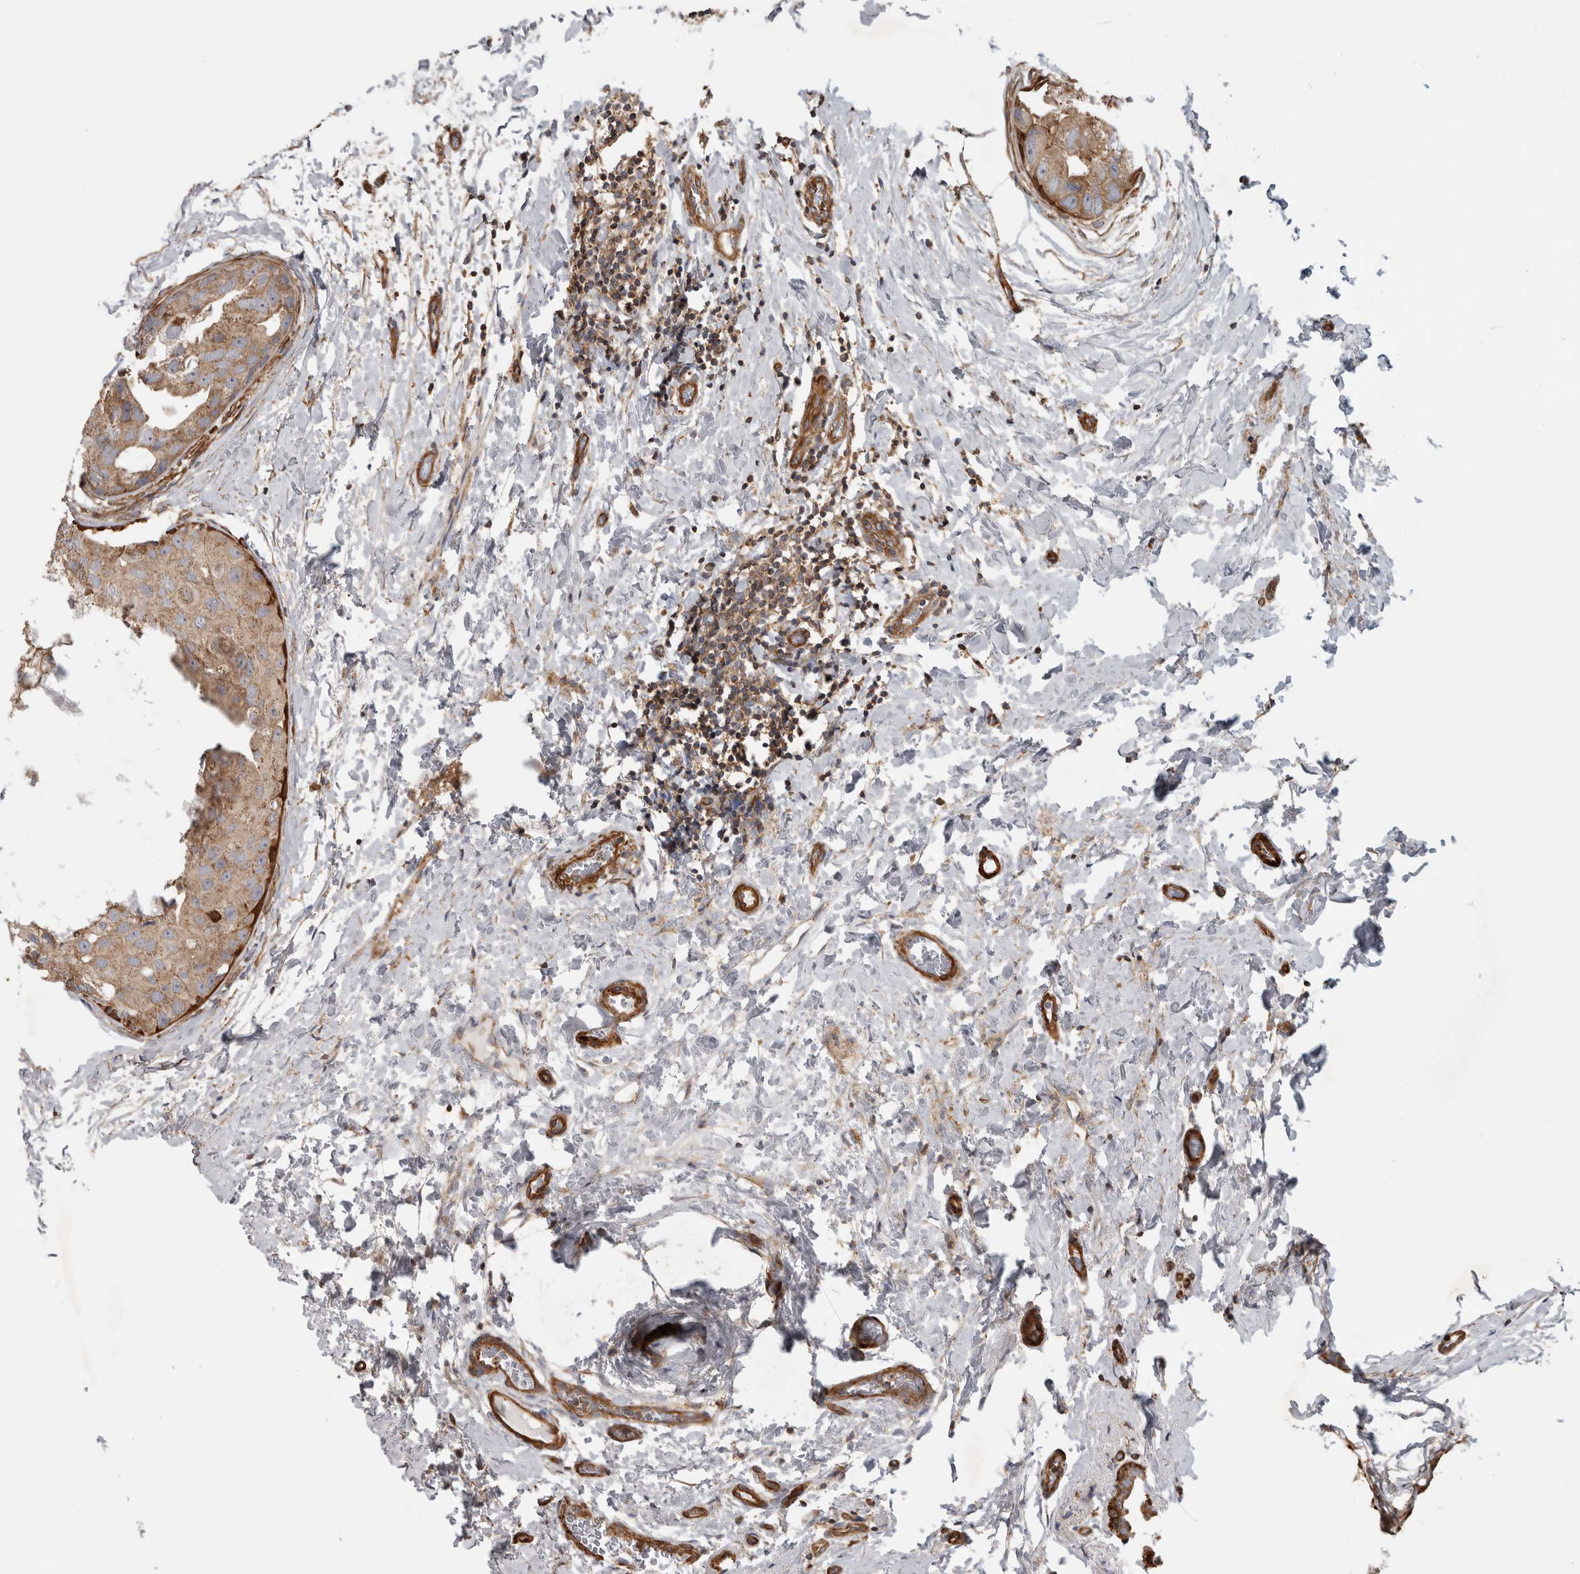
{"staining": {"intensity": "weak", "quantity": ">75%", "location": "cytoplasmic/membranous"}, "tissue": "breast cancer", "cell_type": "Tumor cells", "image_type": "cancer", "snomed": [{"axis": "morphology", "description": "Duct carcinoma"}, {"axis": "topography", "description": "Breast"}], "caption": "Infiltrating ductal carcinoma (breast) was stained to show a protein in brown. There is low levels of weak cytoplasmic/membranous expression in approximately >75% of tumor cells.", "gene": "SFXN2", "patient": {"sex": "female", "age": 62}}